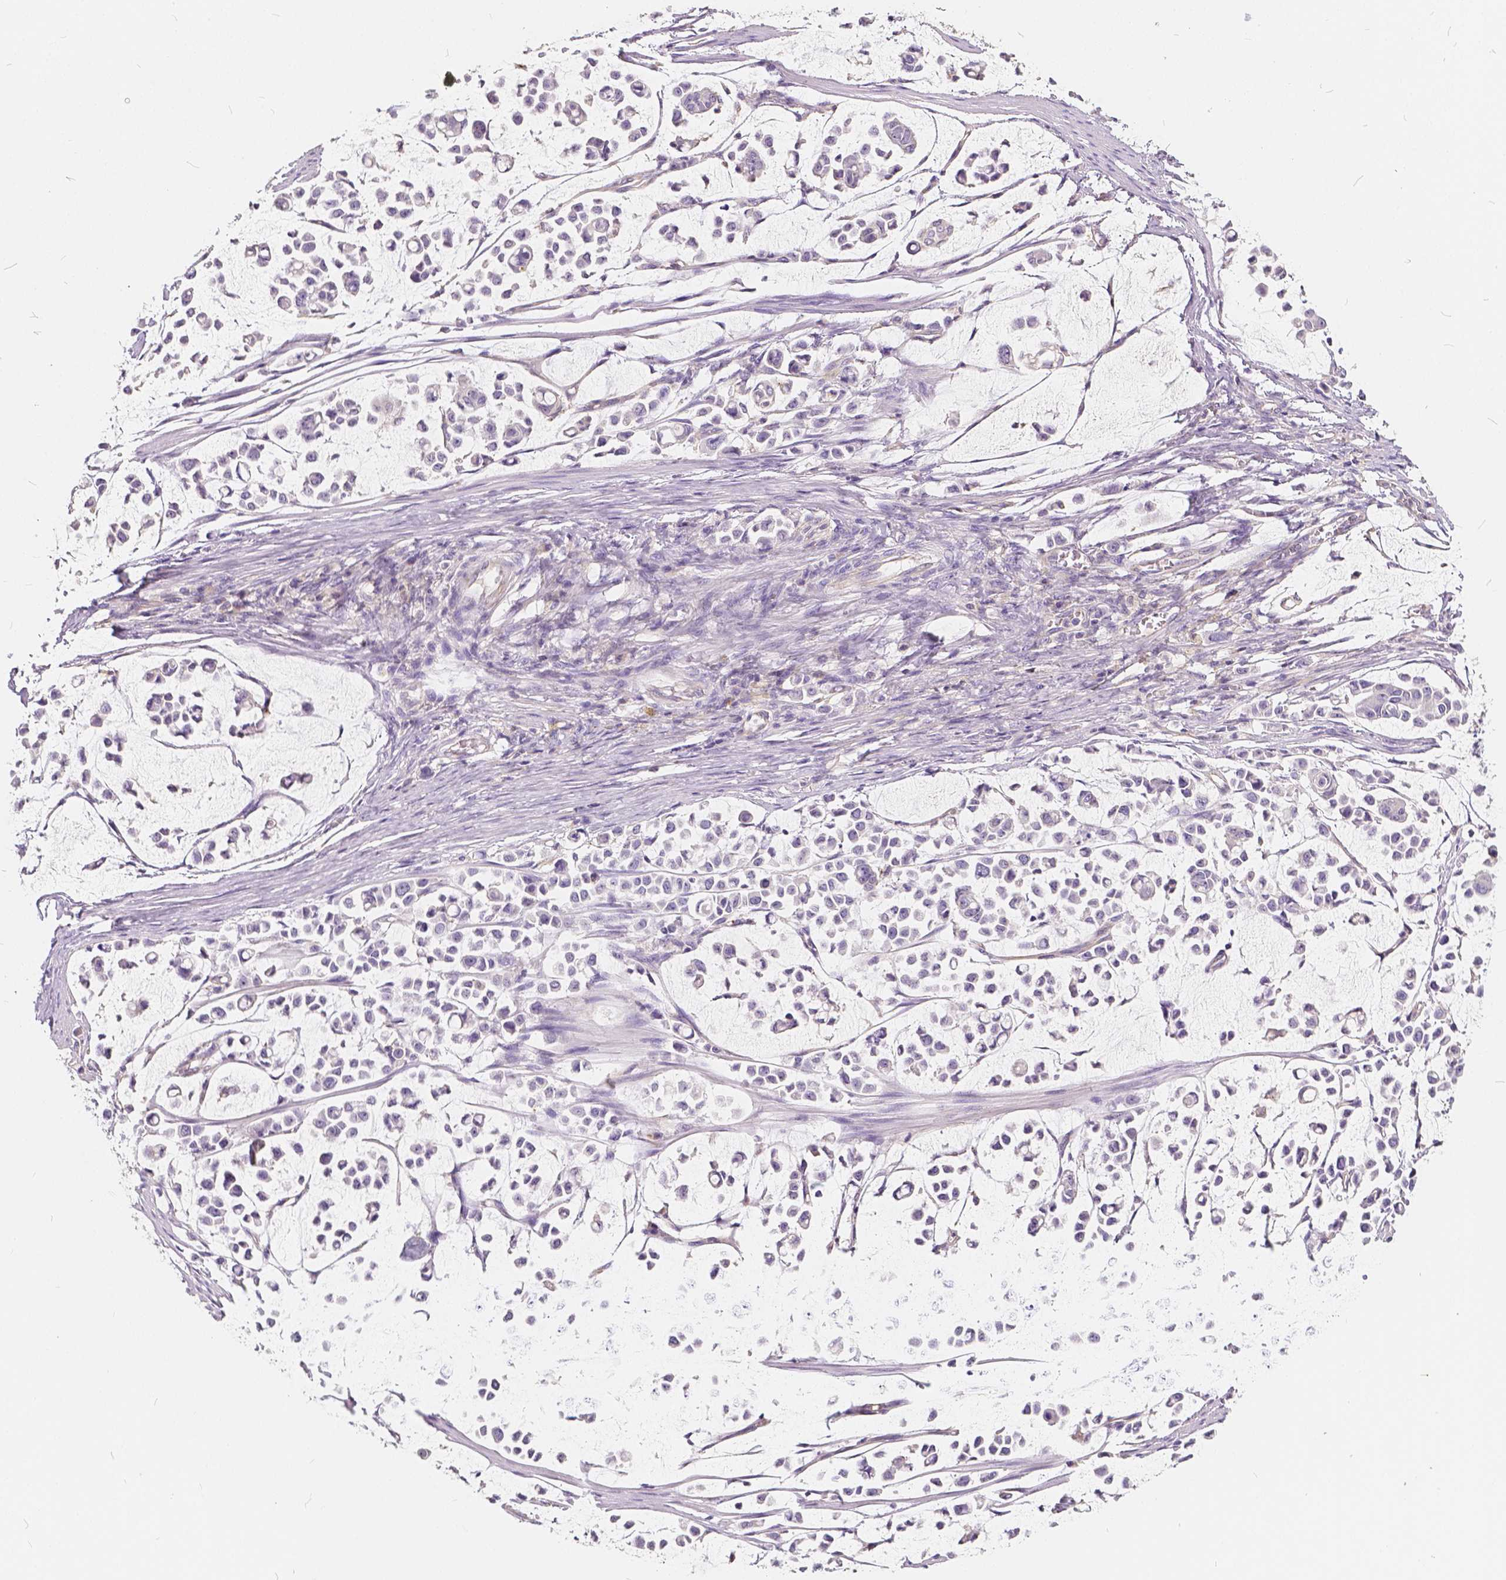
{"staining": {"intensity": "negative", "quantity": "none", "location": "none"}, "tissue": "stomach cancer", "cell_type": "Tumor cells", "image_type": "cancer", "snomed": [{"axis": "morphology", "description": "Adenocarcinoma, NOS"}, {"axis": "topography", "description": "Stomach"}], "caption": "Immunohistochemistry (IHC) histopathology image of neoplastic tissue: human stomach cancer (adenocarcinoma) stained with DAB (3,3'-diaminobenzidine) exhibits no significant protein positivity in tumor cells. The staining was performed using DAB (3,3'-diaminobenzidine) to visualize the protein expression in brown, while the nuclei were stained in blue with hematoxylin (Magnification: 20x).", "gene": "KIAA0513", "patient": {"sex": "male", "age": 82}}